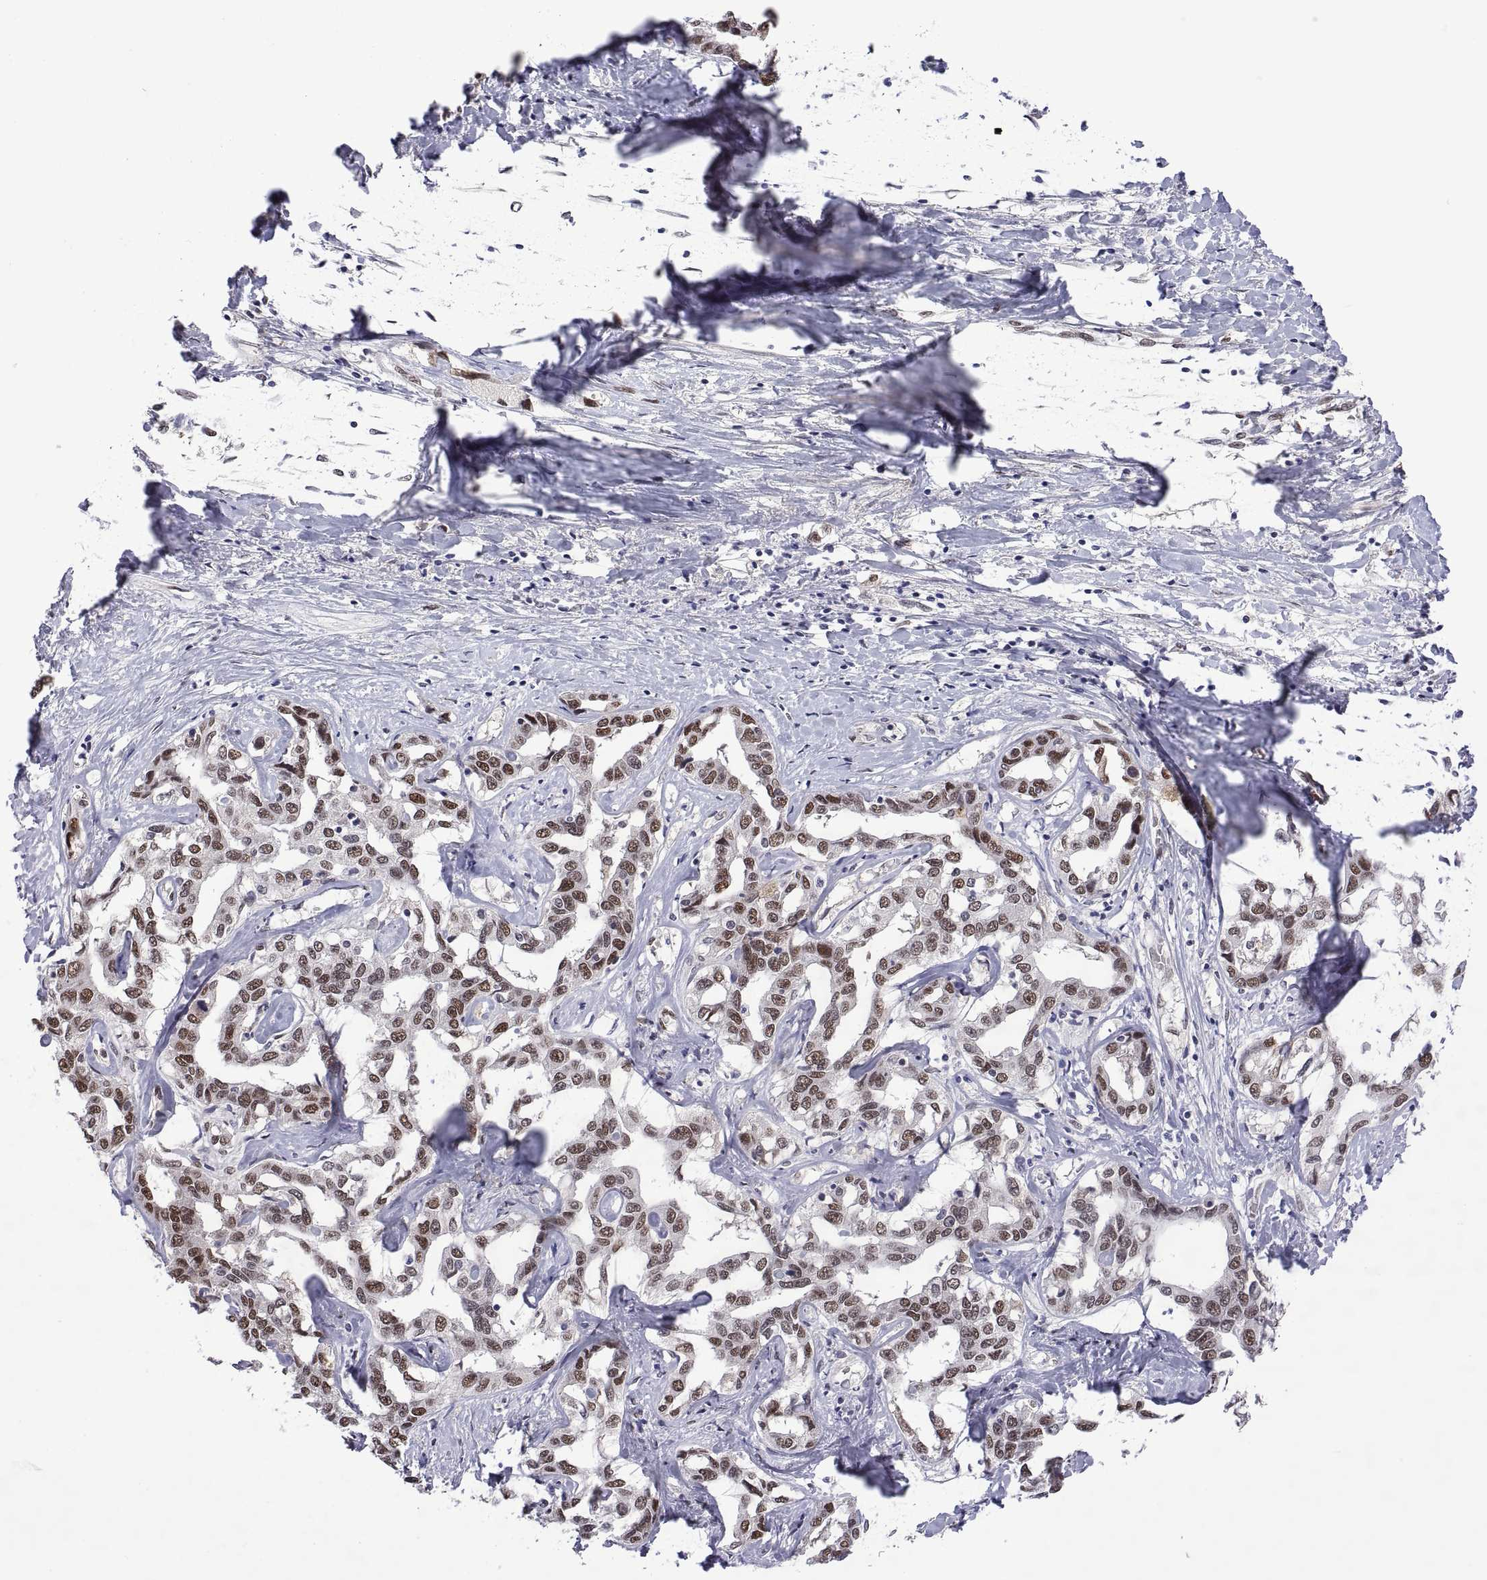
{"staining": {"intensity": "moderate", "quantity": ">75%", "location": "nuclear"}, "tissue": "liver cancer", "cell_type": "Tumor cells", "image_type": "cancer", "snomed": [{"axis": "morphology", "description": "Cholangiocarcinoma"}, {"axis": "topography", "description": "Liver"}], "caption": "Liver cholangiocarcinoma stained with a protein marker exhibits moderate staining in tumor cells.", "gene": "NR4A1", "patient": {"sex": "male", "age": 59}}